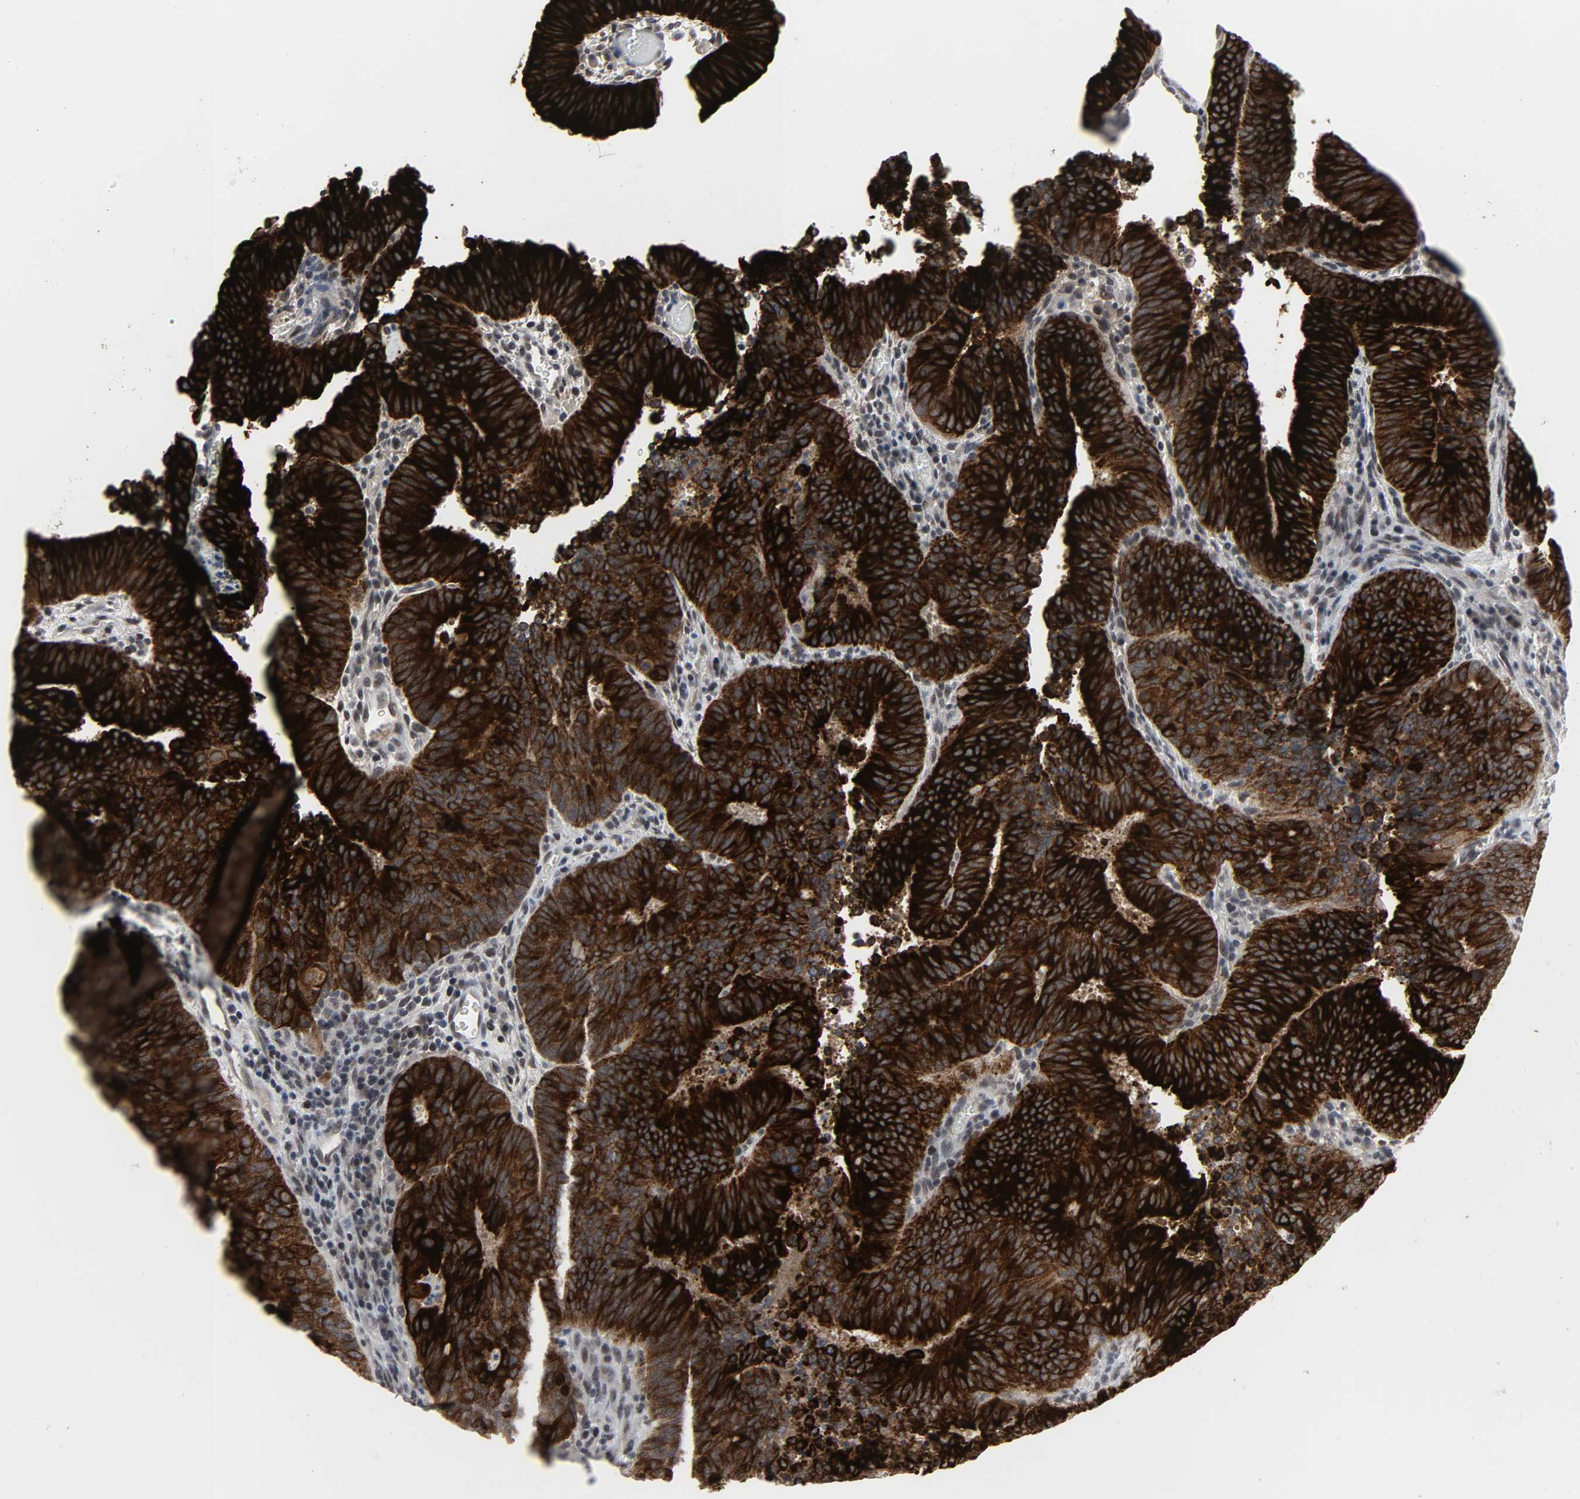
{"staining": {"intensity": "strong", "quantity": ">75%", "location": "cytoplasmic/membranous"}, "tissue": "cervical cancer", "cell_type": "Tumor cells", "image_type": "cancer", "snomed": [{"axis": "morphology", "description": "Adenocarcinoma, NOS"}, {"axis": "topography", "description": "Cervix"}], "caption": "Immunohistochemistry photomicrograph of neoplastic tissue: cervical cancer stained using immunohistochemistry exhibits high levels of strong protein expression localized specifically in the cytoplasmic/membranous of tumor cells, appearing as a cytoplasmic/membranous brown color.", "gene": "MUC1", "patient": {"sex": "female", "age": 44}}